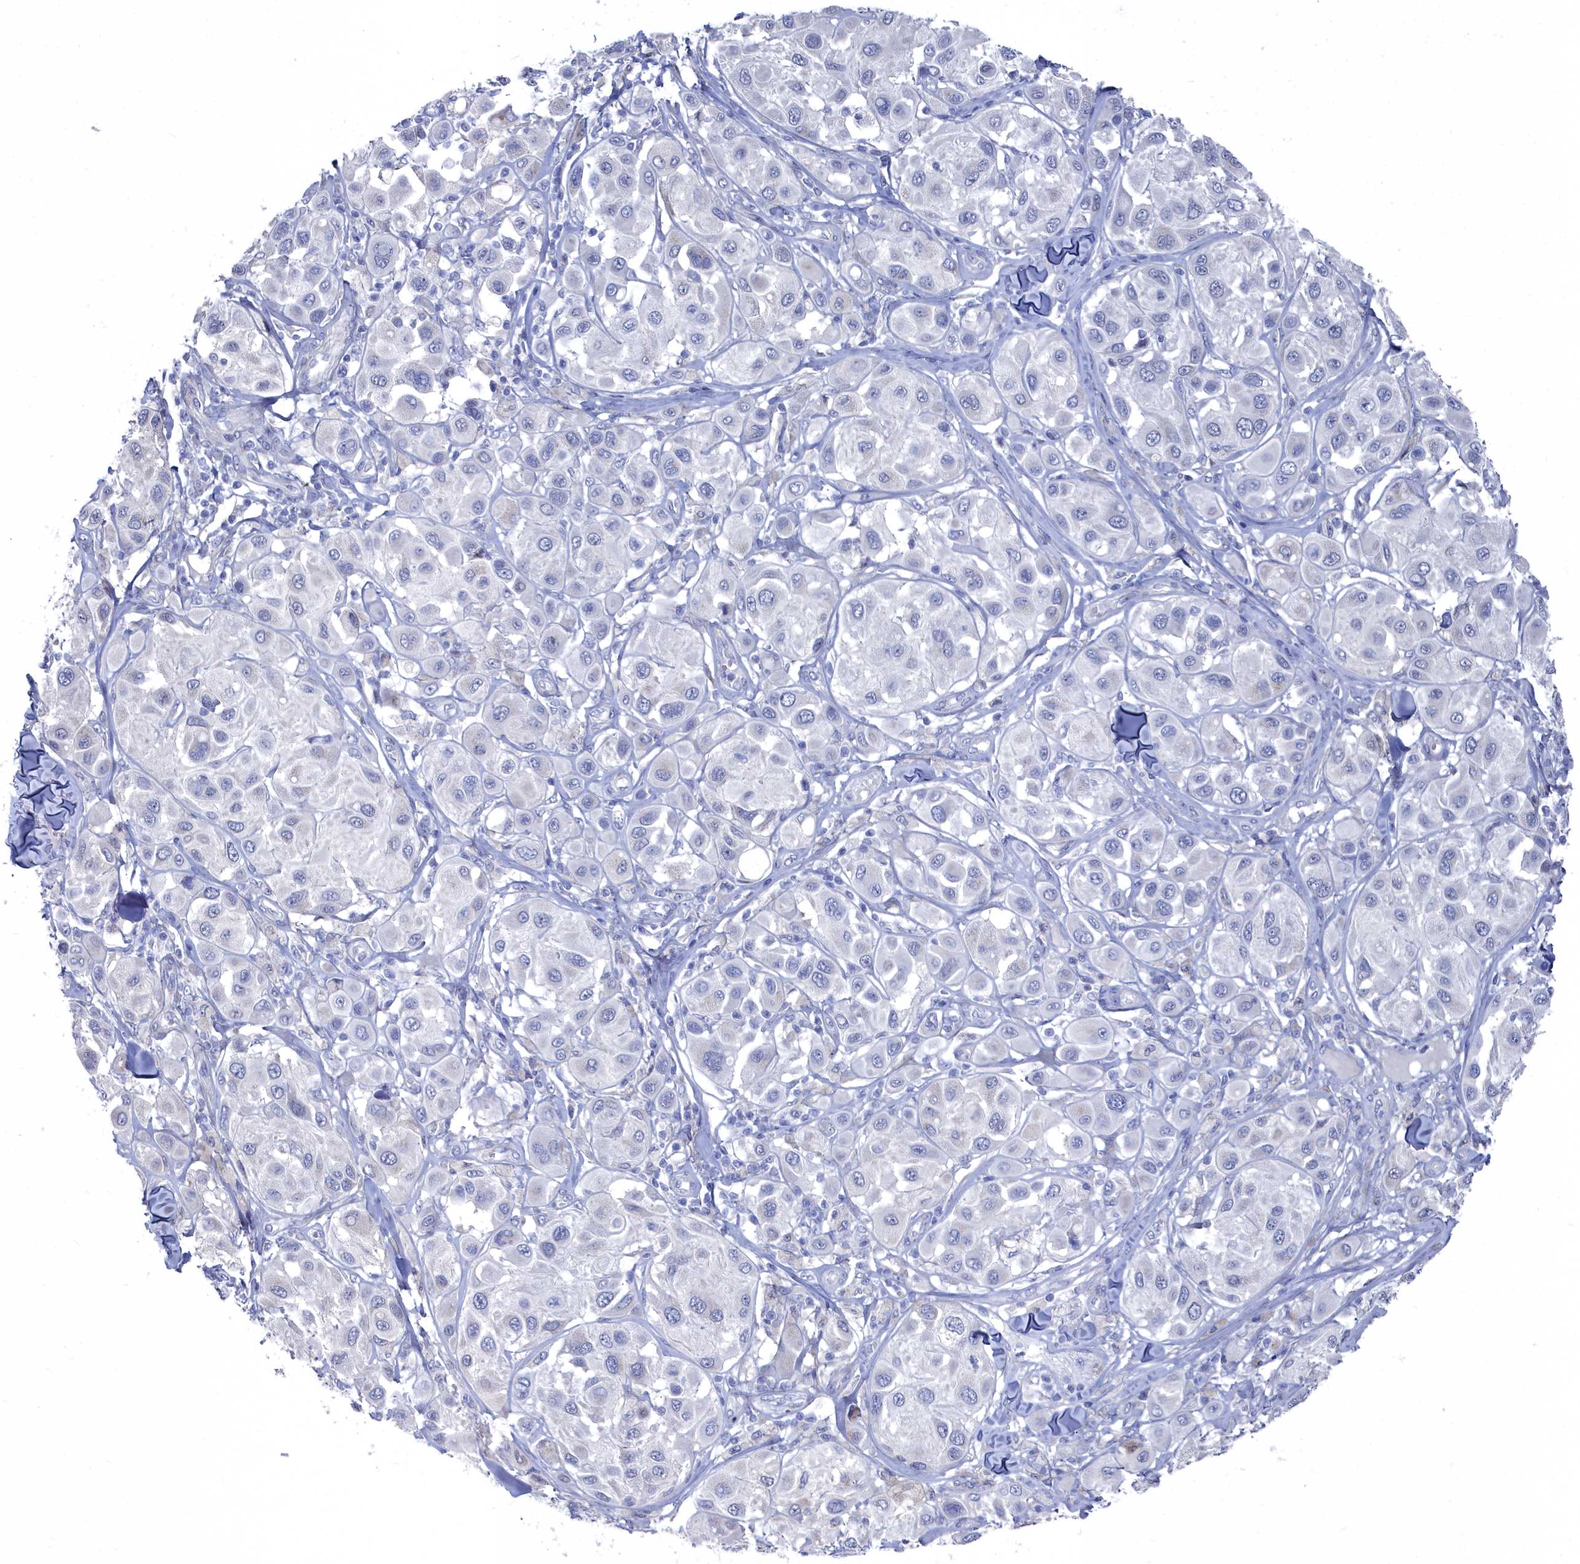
{"staining": {"intensity": "negative", "quantity": "none", "location": "none"}, "tissue": "melanoma", "cell_type": "Tumor cells", "image_type": "cancer", "snomed": [{"axis": "morphology", "description": "Malignant melanoma, Metastatic site"}, {"axis": "topography", "description": "Skin"}], "caption": "Tumor cells are negative for brown protein staining in melanoma. (DAB immunohistochemistry with hematoxylin counter stain).", "gene": "SHISAL2A", "patient": {"sex": "male", "age": 41}}